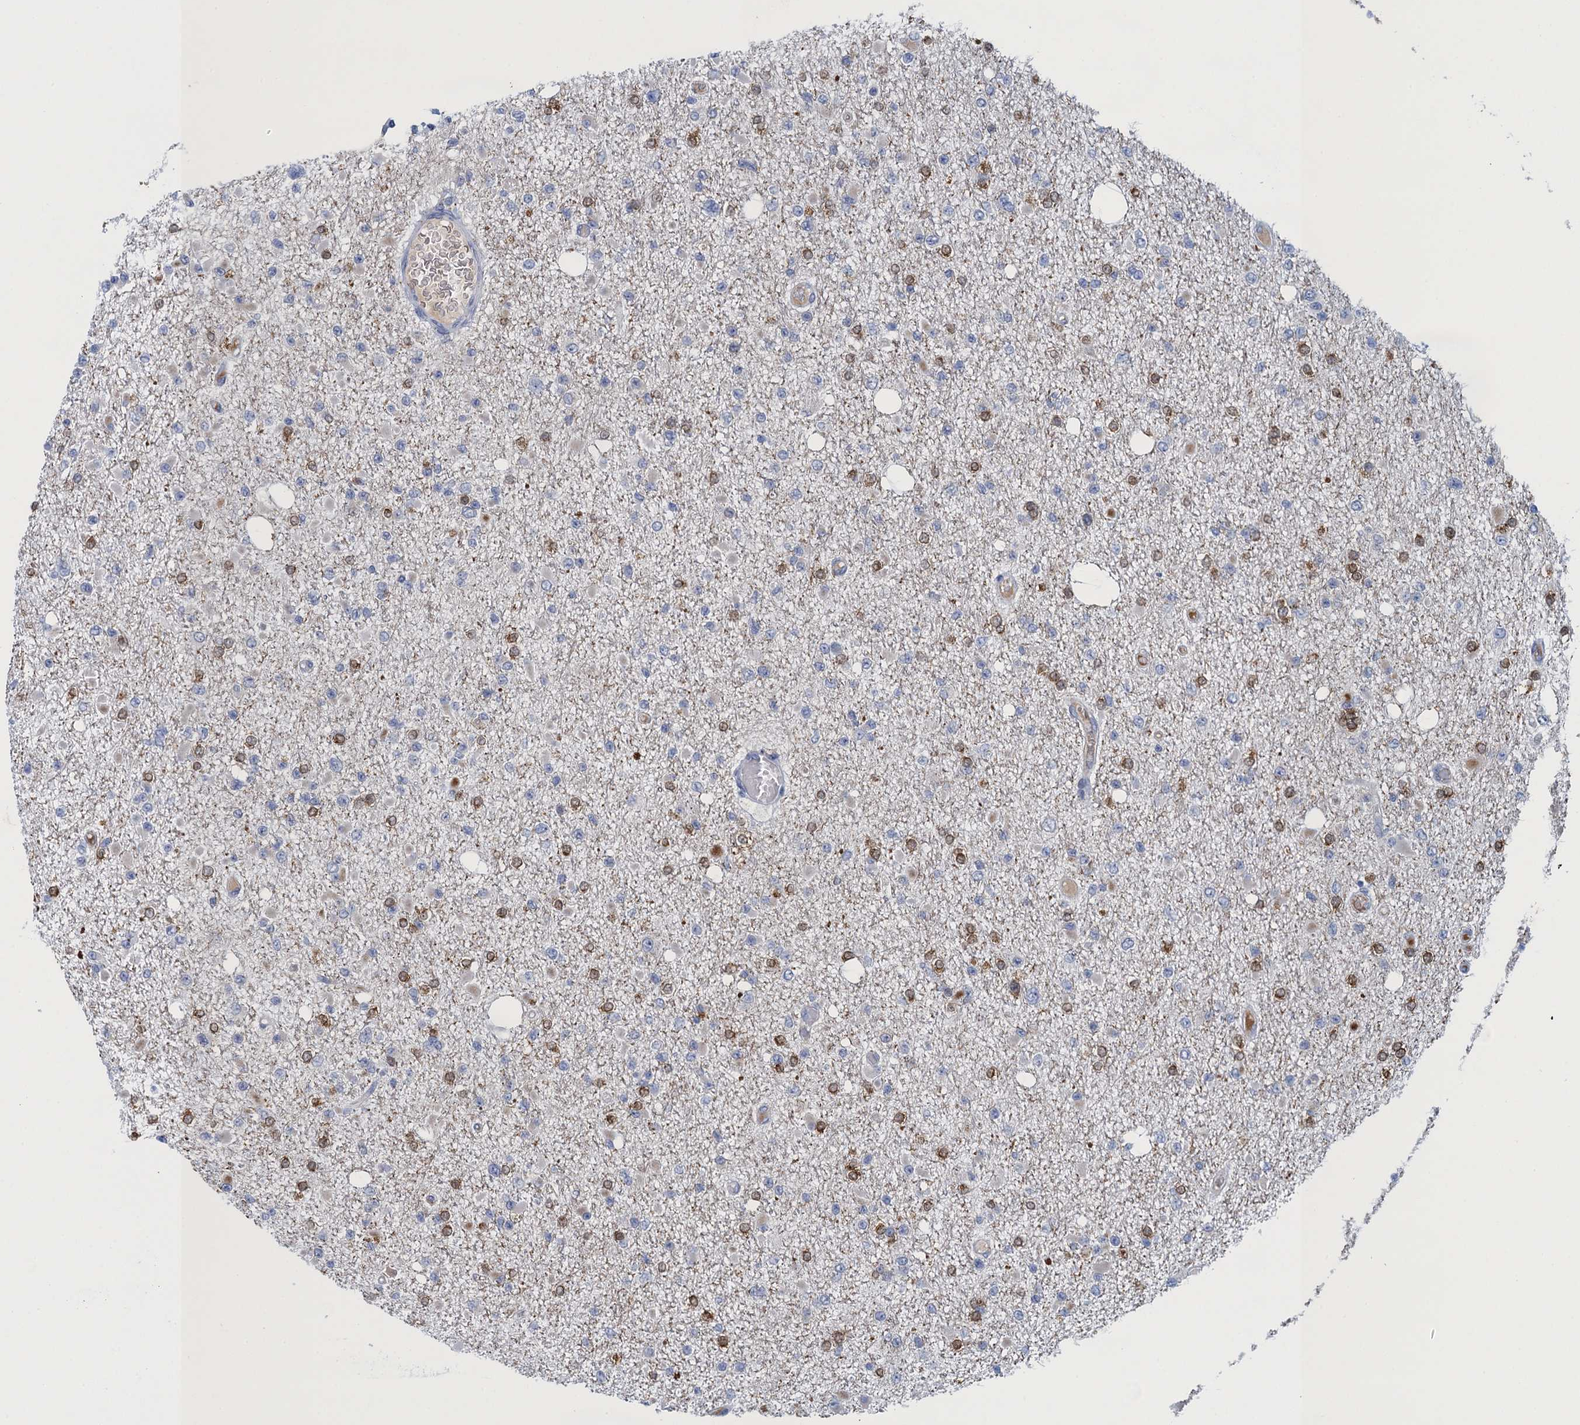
{"staining": {"intensity": "moderate", "quantity": "<25%", "location": "cytoplasmic/membranous"}, "tissue": "glioma", "cell_type": "Tumor cells", "image_type": "cancer", "snomed": [{"axis": "morphology", "description": "Glioma, malignant, Low grade"}, {"axis": "topography", "description": "Brain"}], "caption": "The immunohistochemical stain labels moderate cytoplasmic/membranous staining in tumor cells of low-grade glioma (malignant) tissue.", "gene": "SCEL", "patient": {"sex": "female", "age": 22}}